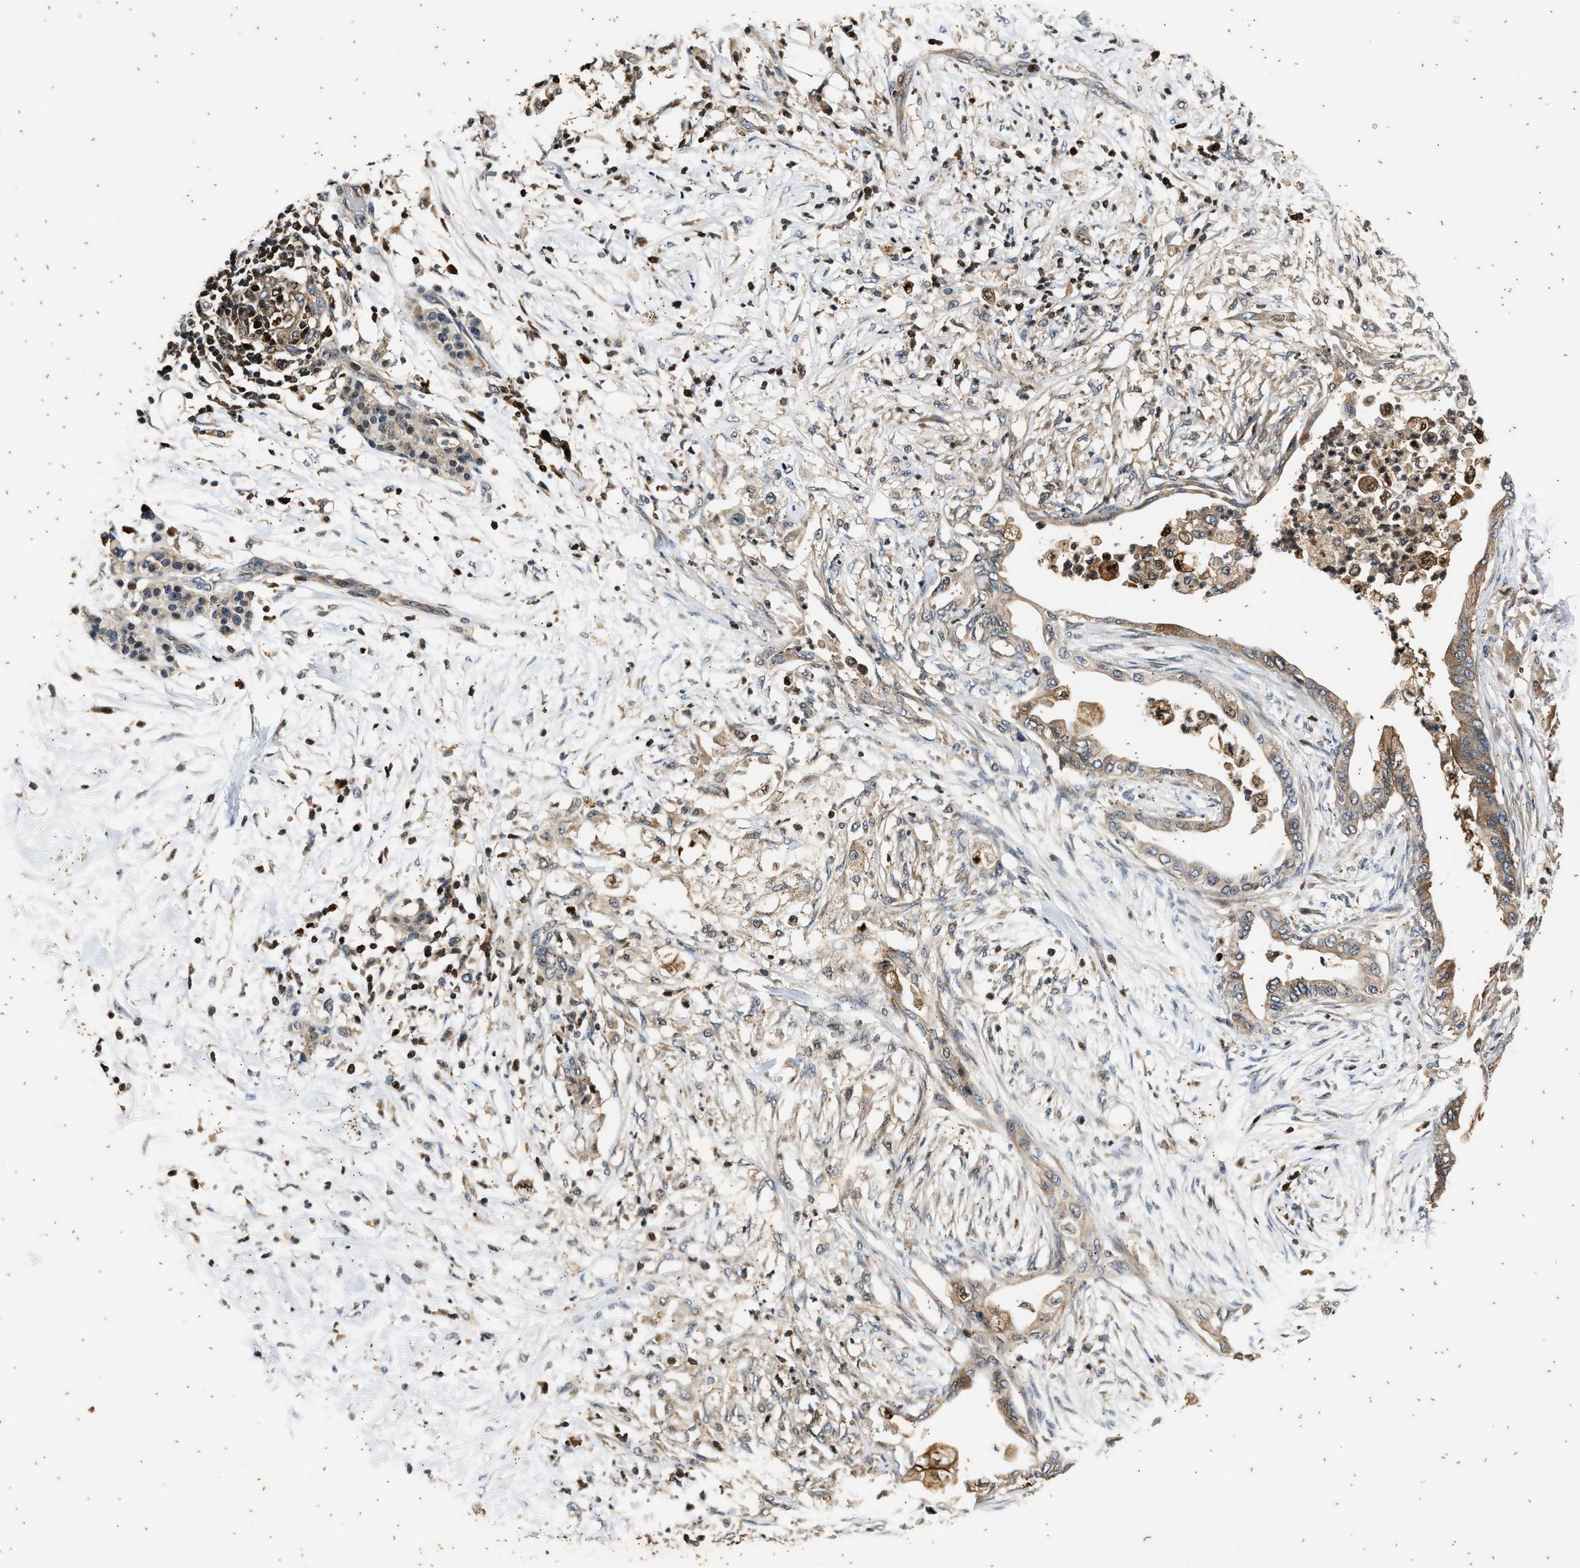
{"staining": {"intensity": "weak", "quantity": ">75%", "location": "cytoplasmic/membranous"}, "tissue": "pancreatic cancer", "cell_type": "Tumor cells", "image_type": "cancer", "snomed": [{"axis": "morphology", "description": "Normal tissue, NOS"}, {"axis": "morphology", "description": "Adenocarcinoma, NOS"}, {"axis": "topography", "description": "Pancreas"}, {"axis": "topography", "description": "Duodenum"}], "caption": "Tumor cells display low levels of weak cytoplasmic/membranous expression in about >75% of cells in pancreatic adenocarcinoma. (DAB IHC, brown staining for protein, blue staining for nuclei).", "gene": "PTPN7", "patient": {"sex": "female", "age": 60}}